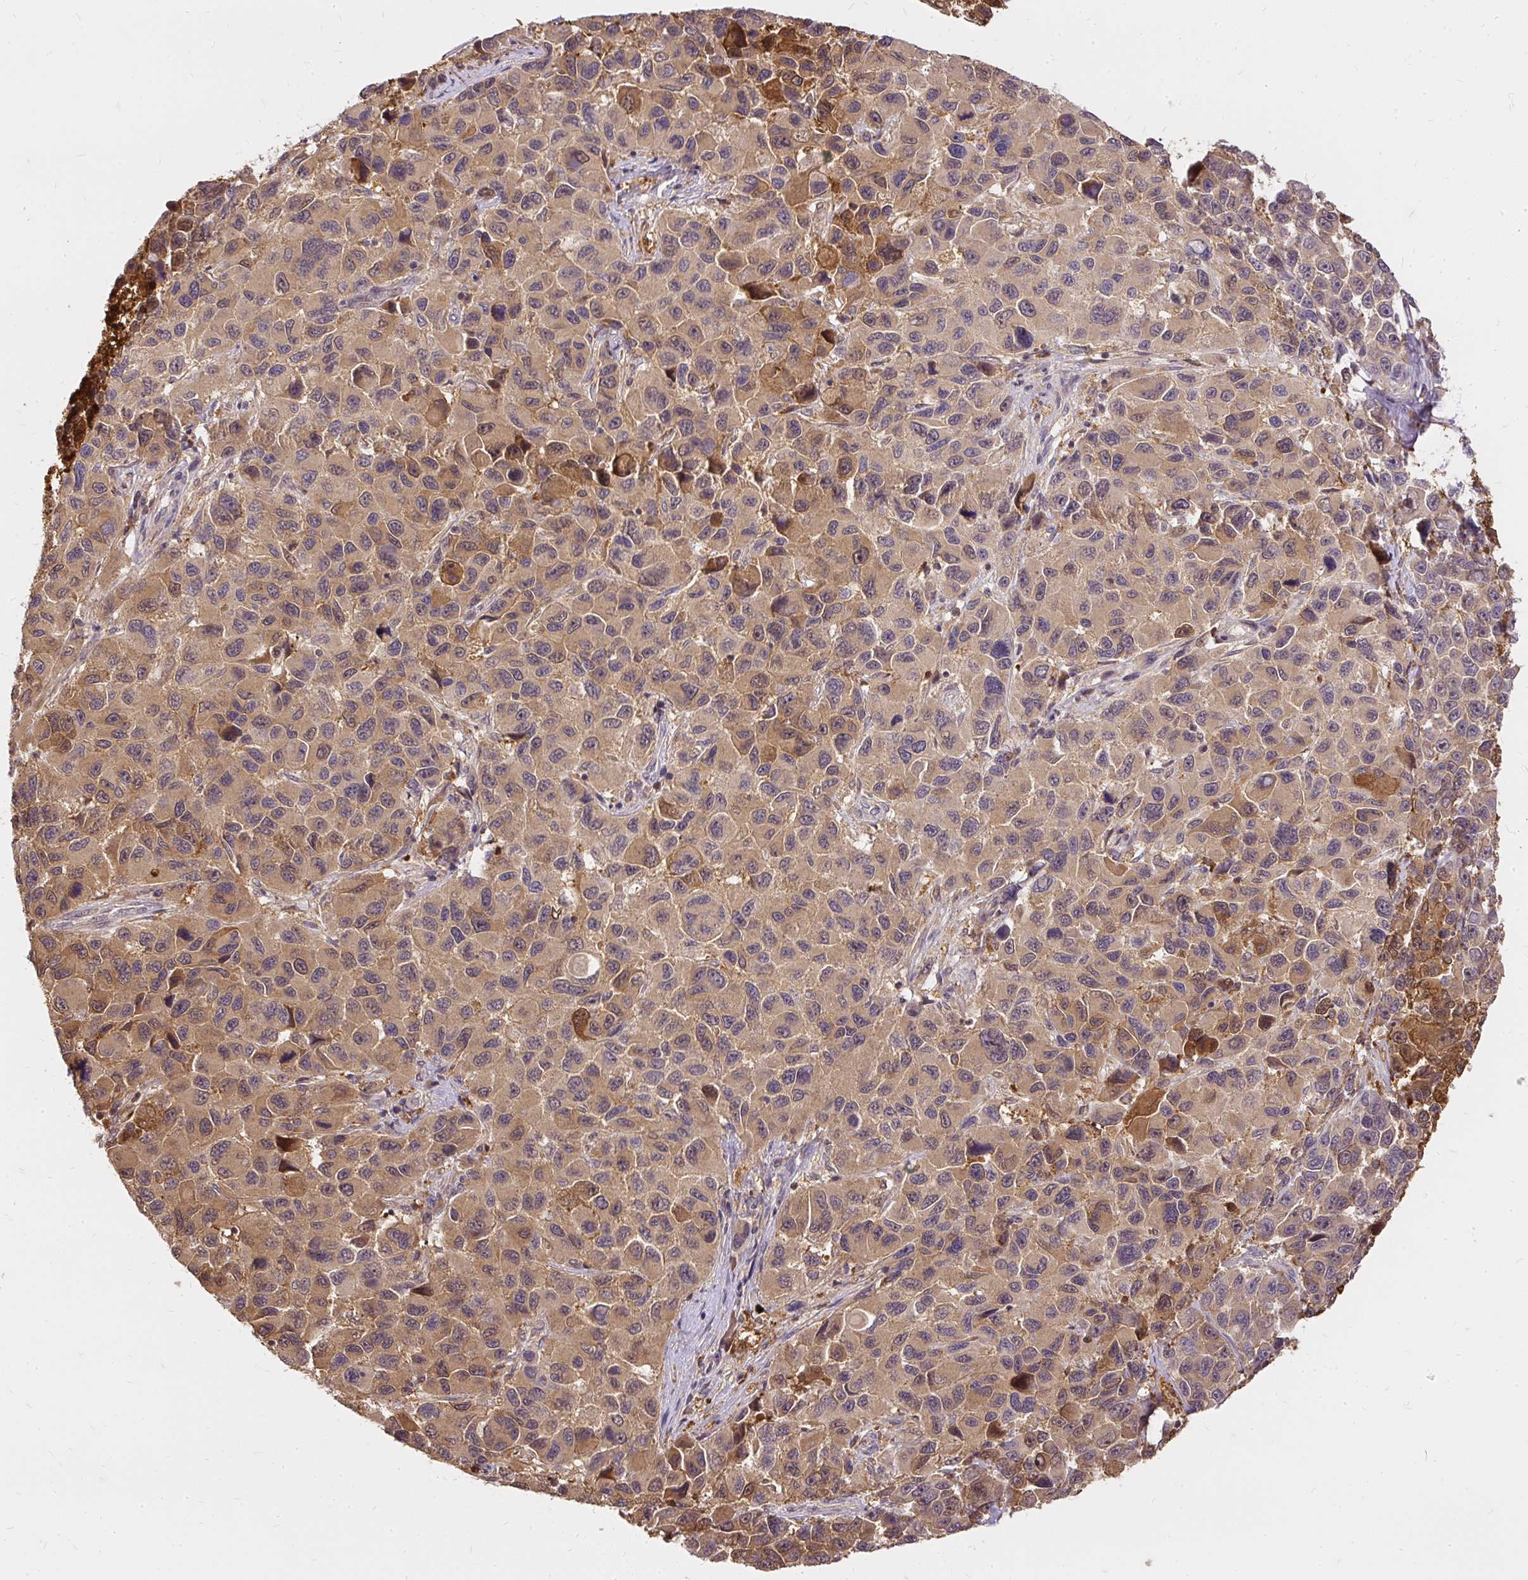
{"staining": {"intensity": "weak", "quantity": "25%-75%", "location": "cytoplasmic/membranous"}, "tissue": "melanoma", "cell_type": "Tumor cells", "image_type": "cancer", "snomed": [{"axis": "morphology", "description": "Malignant melanoma, NOS"}, {"axis": "topography", "description": "Skin"}], "caption": "Immunohistochemical staining of melanoma demonstrates weak cytoplasmic/membranous protein staining in approximately 25%-75% of tumor cells.", "gene": "AP5S1", "patient": {"sex": "male", "age": 53}}